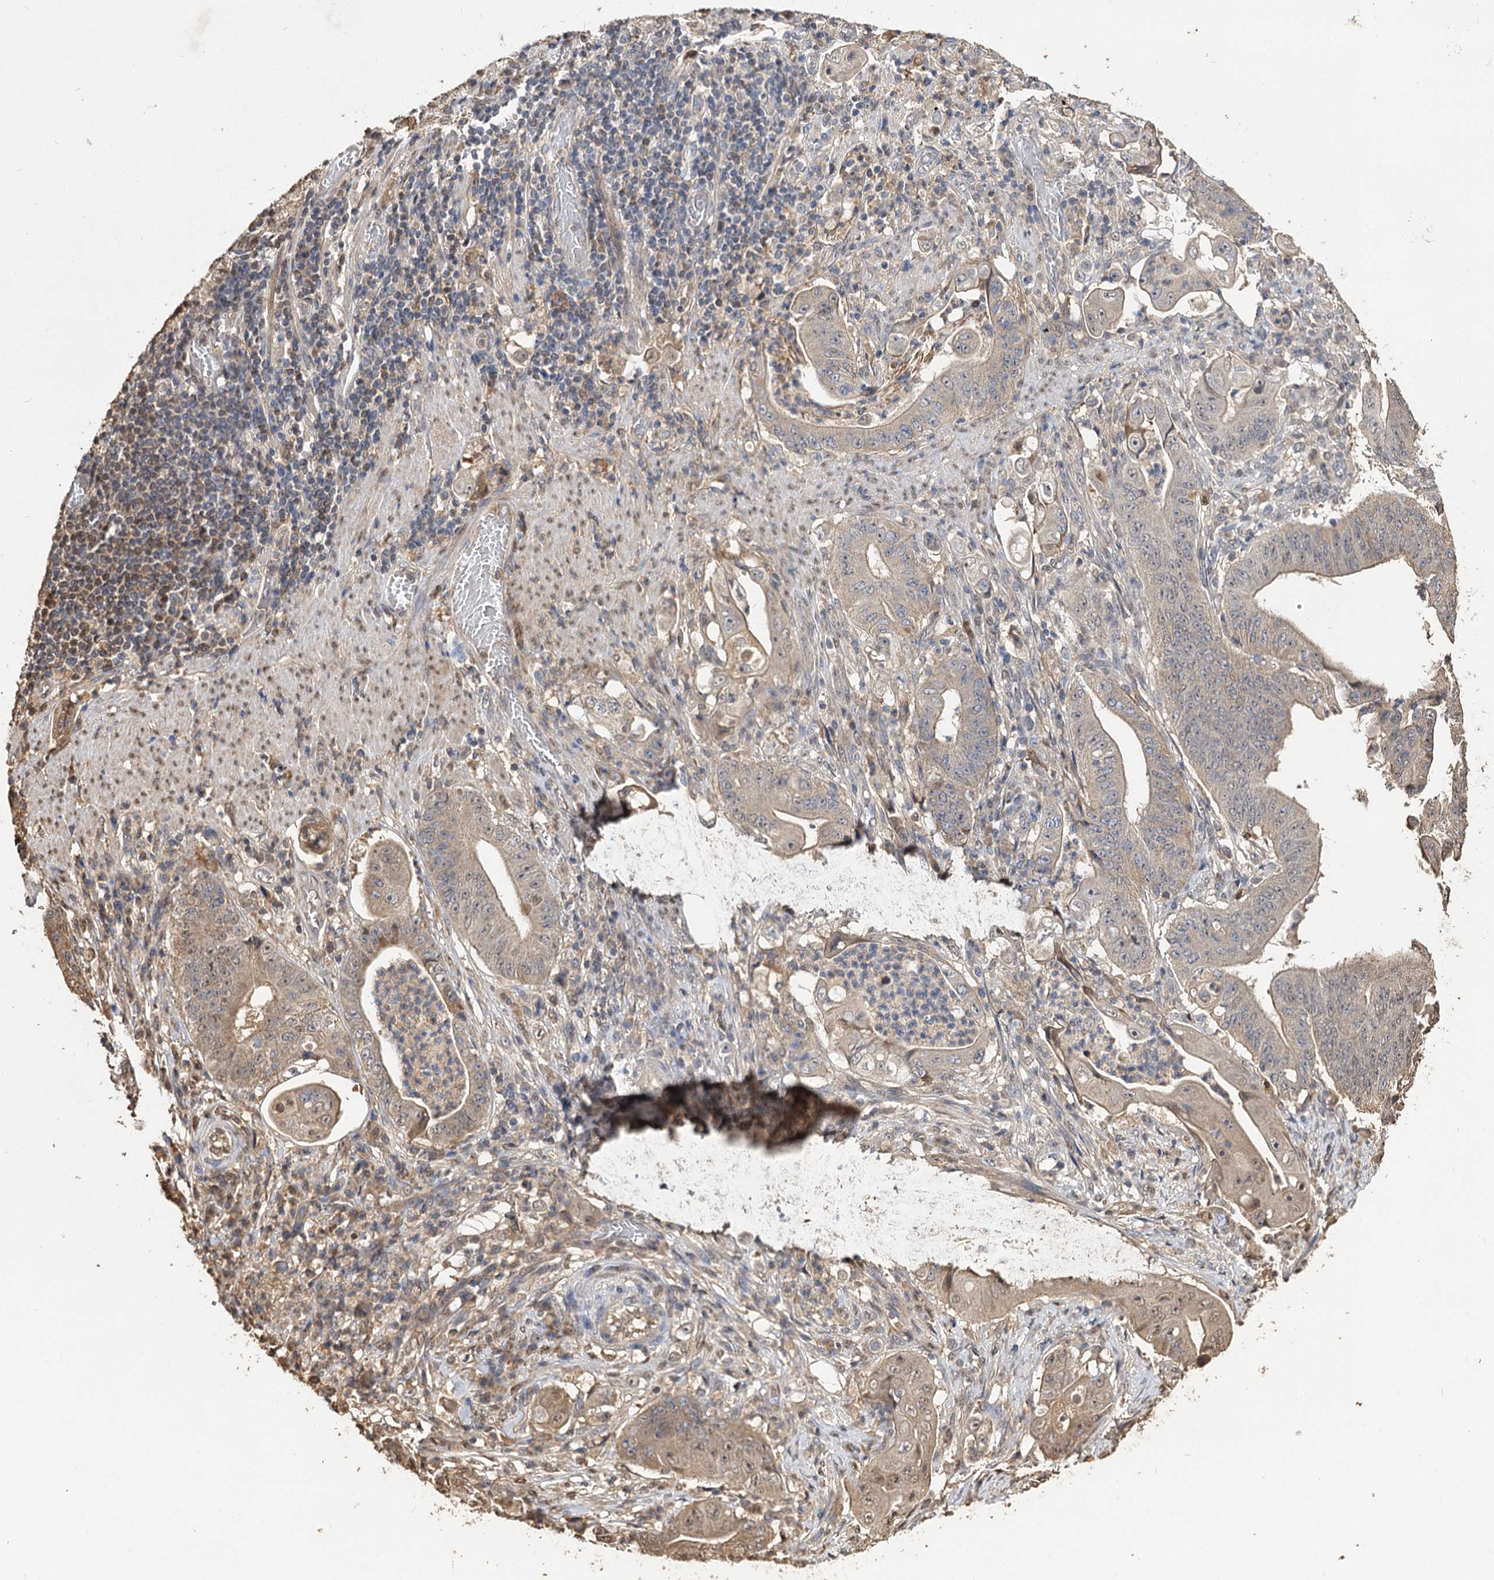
{"staining": {"intensity": "moderate", "quantity": "25%-75%", "location": "cytoplasmic/membranous"}, "tissue": "stomach cancer", "cell_type": "Tumor cells", "image_type": "cancer", "snomed": [{"axis": "morphology", "description": "Adenocarcinoma, NOS"}, {"axis": "topography", "description": "Stomach"}], "caption": "Stomach cancer stained with DAB immunohistochemistry demonstrates medium levels of moderate cytoplasmic/membranous expression in approximately 25%-75% of tumor cells.", "gene": "ARL13A", "patient": {"sex": "female", "age": 73}}